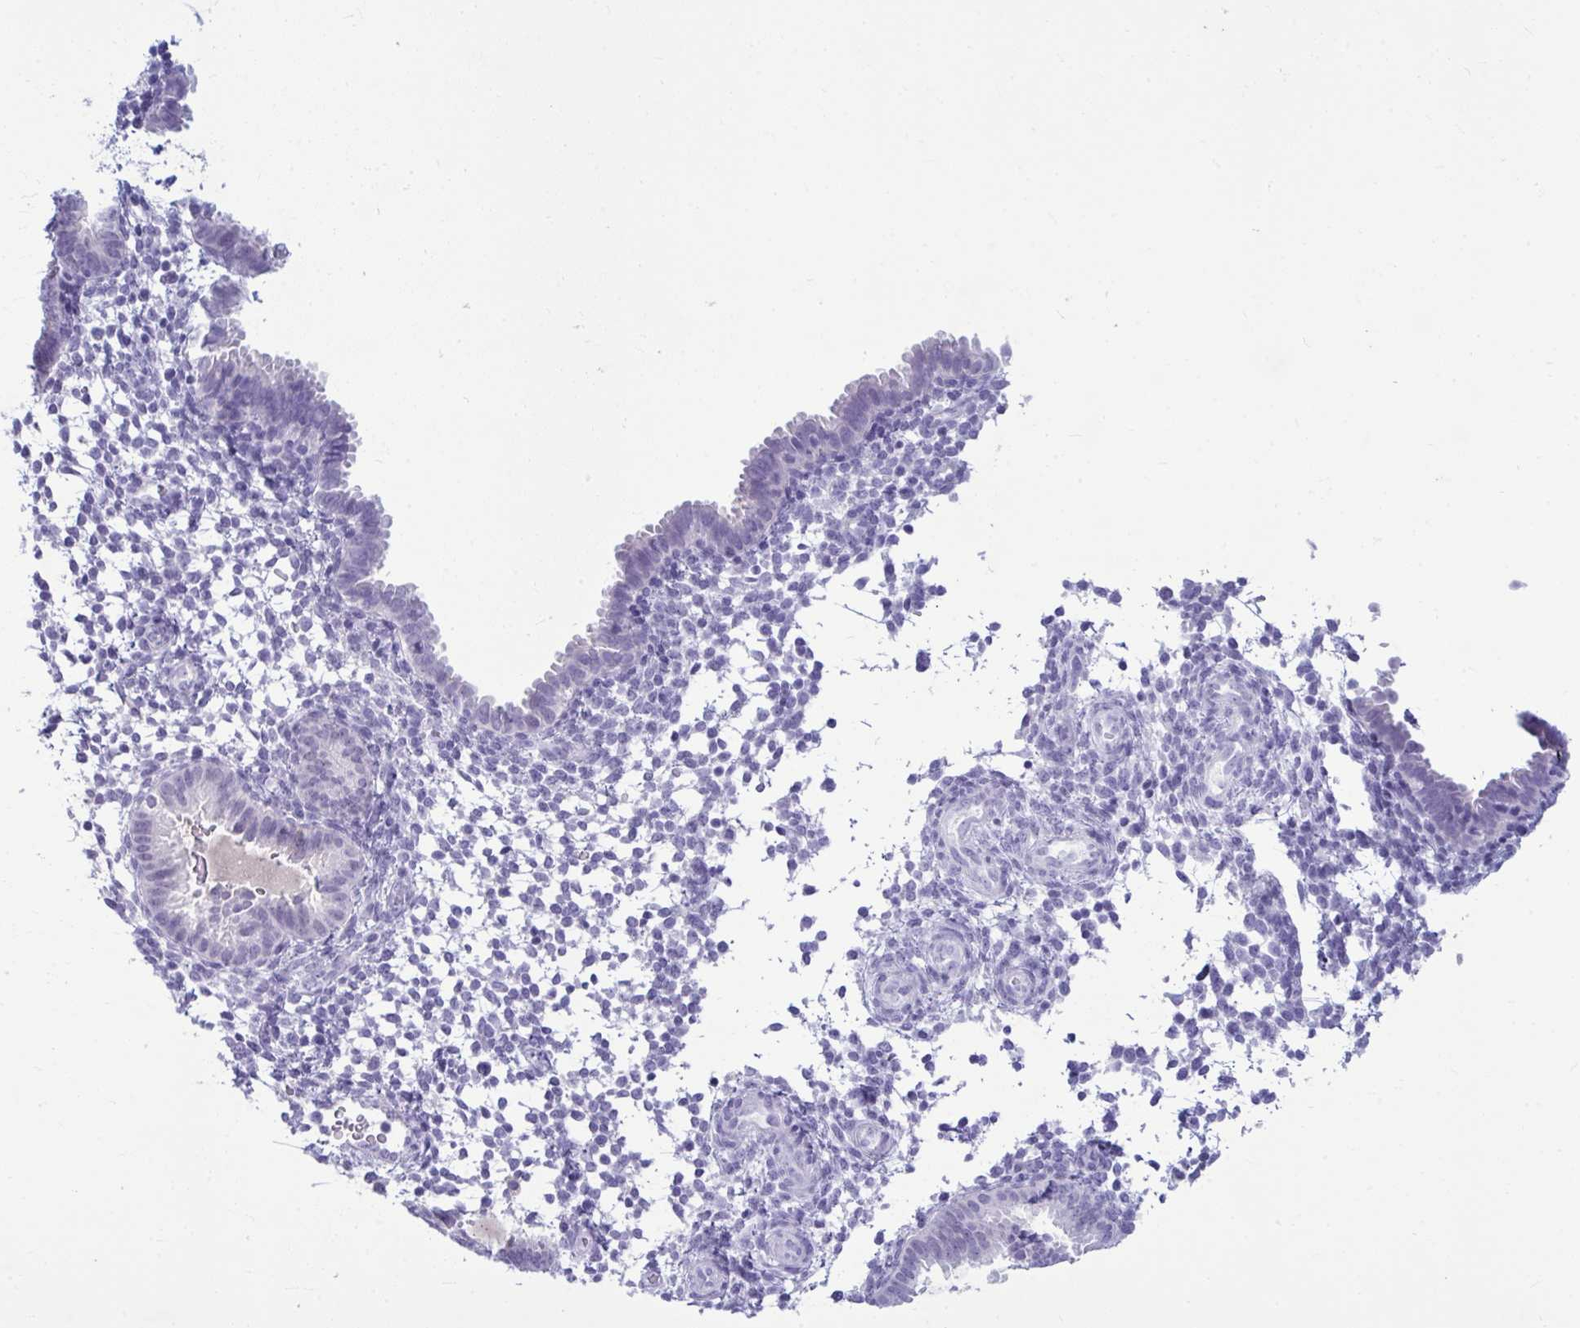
{"staining": {"intensity": "negative", "quantity": "none", "location": "none"}, "tissue": "endometrial cancer", "cell_type": "Tumor cells", "image_type": "cancer", "snomed": [{"axis": "morphology", "description": "Adenocarcinoma, NOS"}, {"axis": "topography", "description": "Uterus"}], "caption": "The histopathology image reveals no staining of tumor cells in endometrial cancer.", "gene": "ANKRD60", "patient": {"sex": "female", "age": 44}}